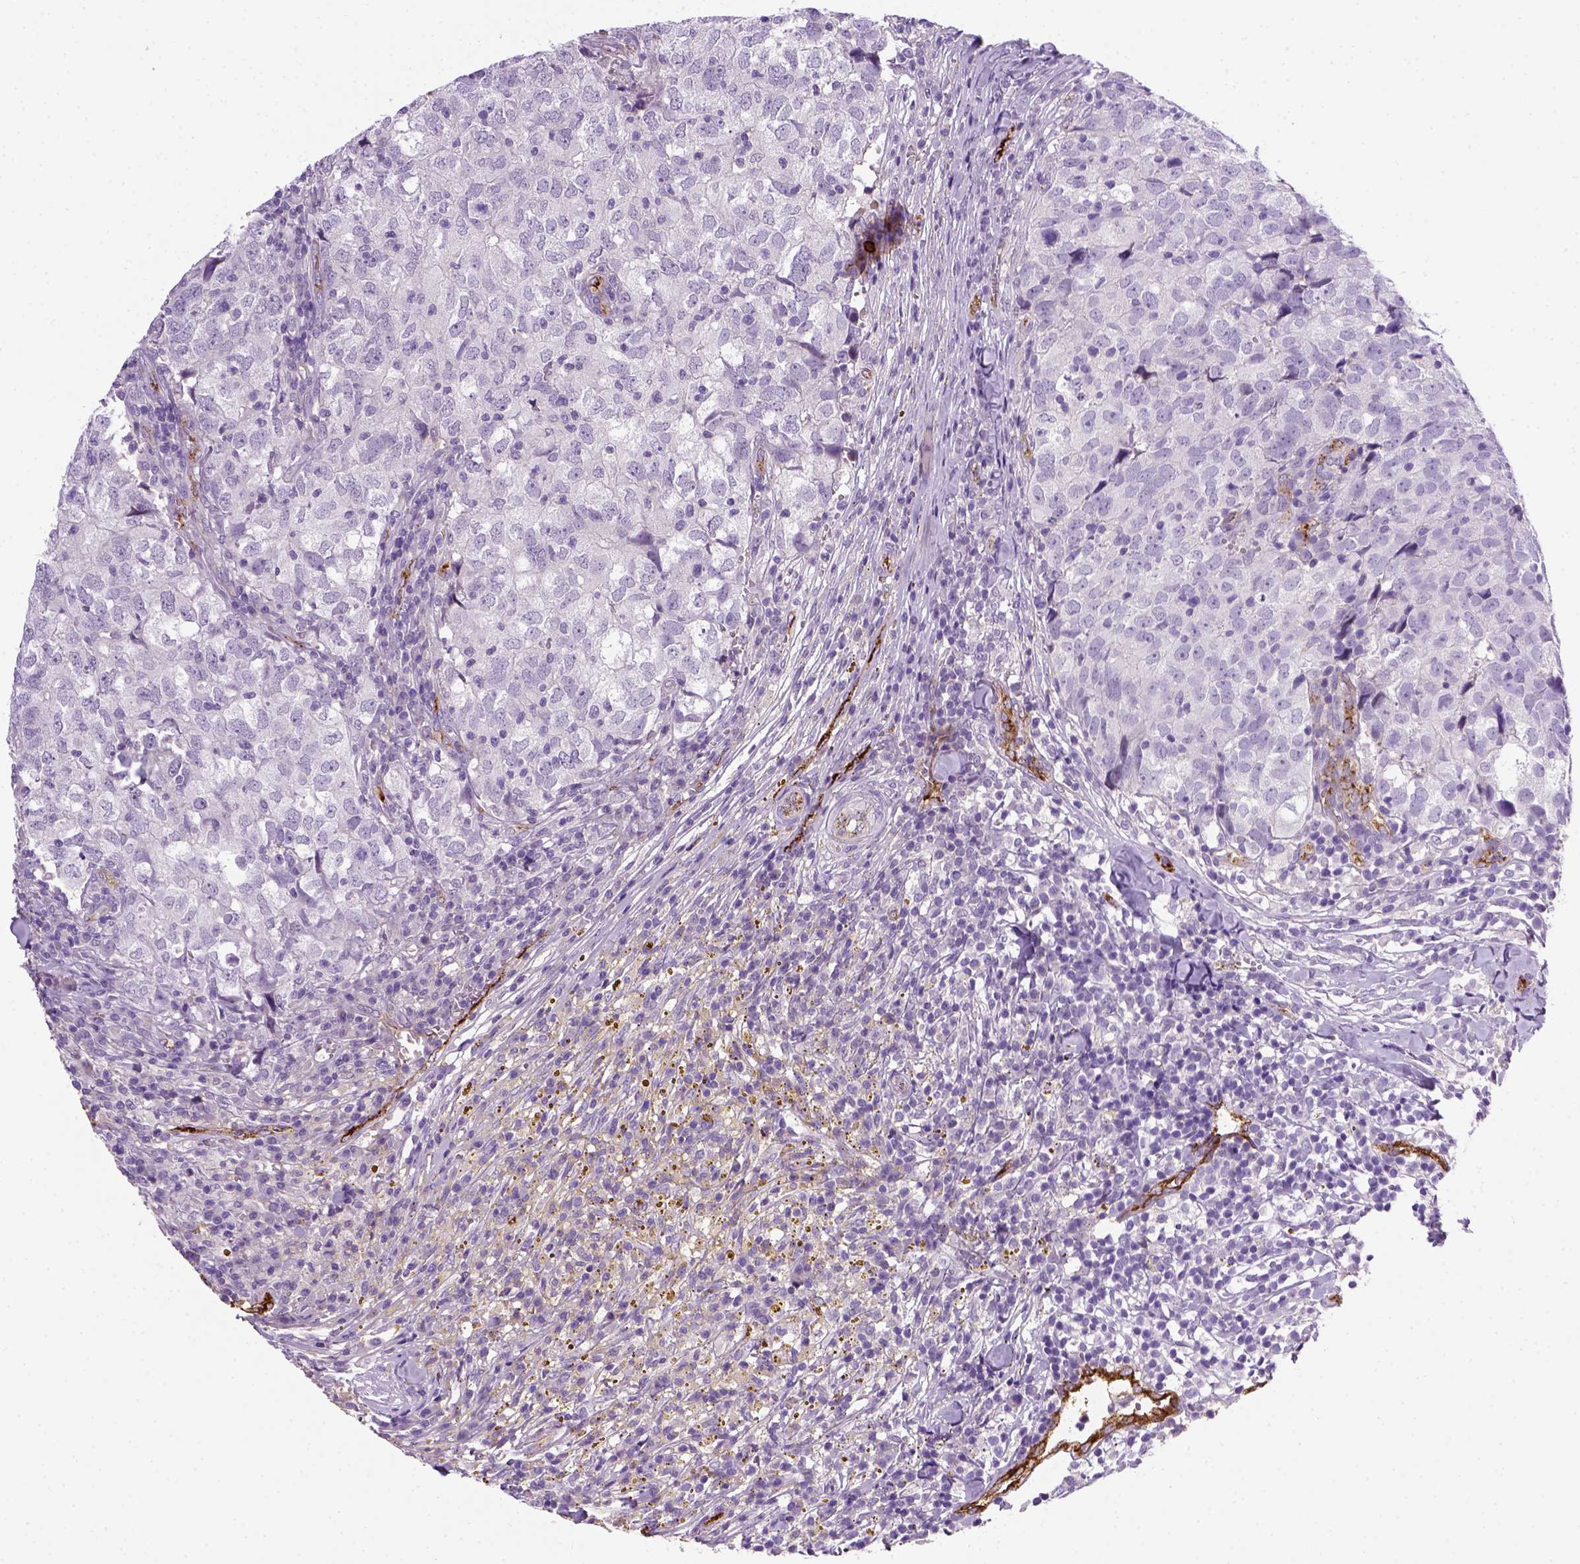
{"staining": {"intensity": "negative", "quantity": "none", "location": "none"}, "tissue": "breast cancer", "cell_type": "Tumor cells", "image_type": "cancer", "snomed": [{"axis": "morphology", "description": "Duct carcinoma"}, {"axis": "topography", "description": "Breast"}], "caption": "Human breast cancer (infiltrating ductal carcinoma) stained for a protein using IHC exhibits no expression in tumor cells.", "gene": "VWF", "patient": {"sex": "female", "age": 30}}